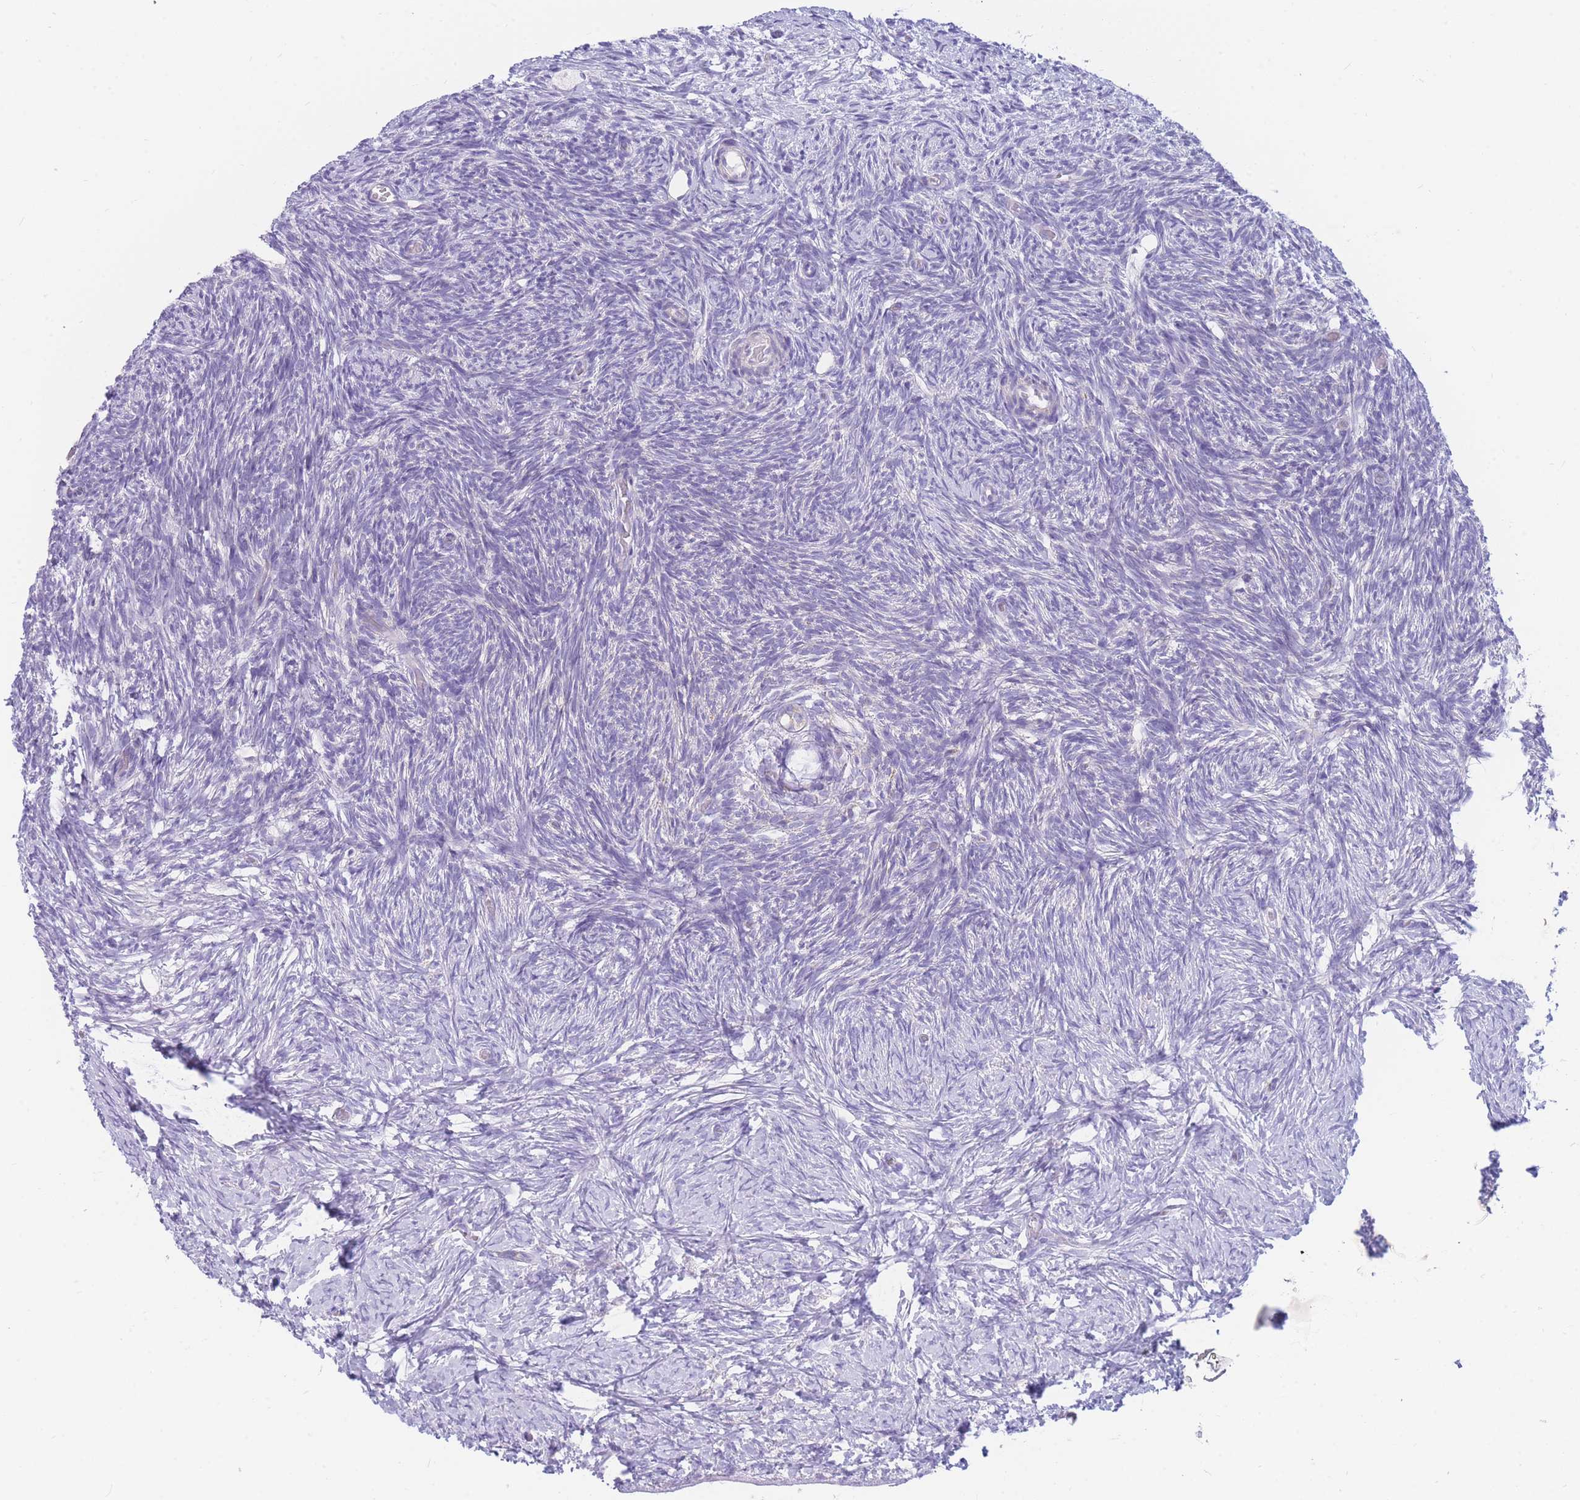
{"staining": {"intensity": "negative", "quantity": "none", "location": "none"}, "tissue": "ovary", "cell_type": "Ovarian stroma cells", "image_type": "normal", "snomed": [{"axis": "morphology", "description": "Normal tissue, NOS"}, {"axis": "topography", "description": "Ovary"}], "caption": "A micrograph of human ovary is negative for staining in ovarian stroma cells. (DAB immunohistochemistry, high magnification).", "gene": "DHRS11", "patient": {"sex": "female", "age": 39}}